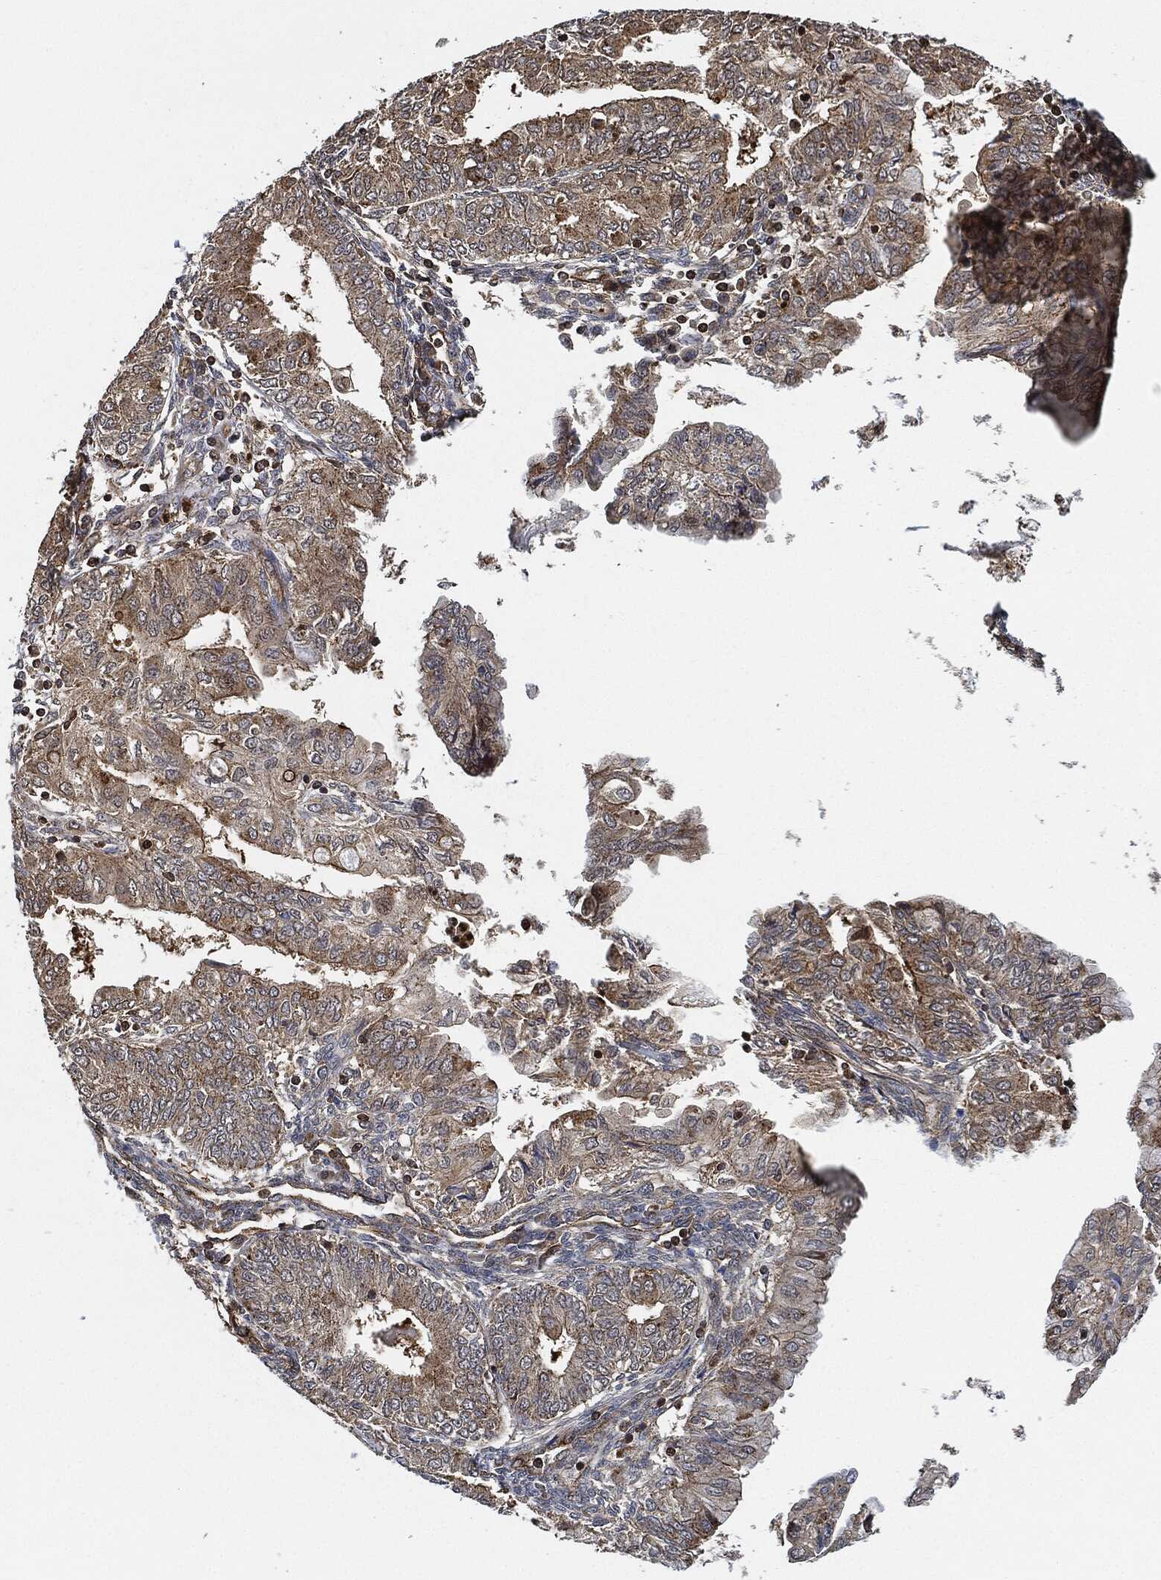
{"staining": {"intensity": "moderate", "quantity": "25%-75%", "location": "cytoplasmic/membranous"}, "tissue": "endometrial cancer", "cell_type": "Tumor cells", "image_type": "cancer", "snomed": [{"axis": "morphology", "description": "Adenocarcinoma, NOS"}, {"axis": "topography", "description": "Endometrium"}], "caption": "Immunohistochemistry (IHC) histopathology image of neoplastic tissue: endometrial cancer (adenocarcinoma) stained using IHC demonstrates medium levels of moderate protein expression localized specifically in the cytoplasmic/membranous of tumor cells, appearing as a cytoplasmic/membranous brown color.", "gene": "MAP3K3", "patient": {"sex": "female", "age": 68}}